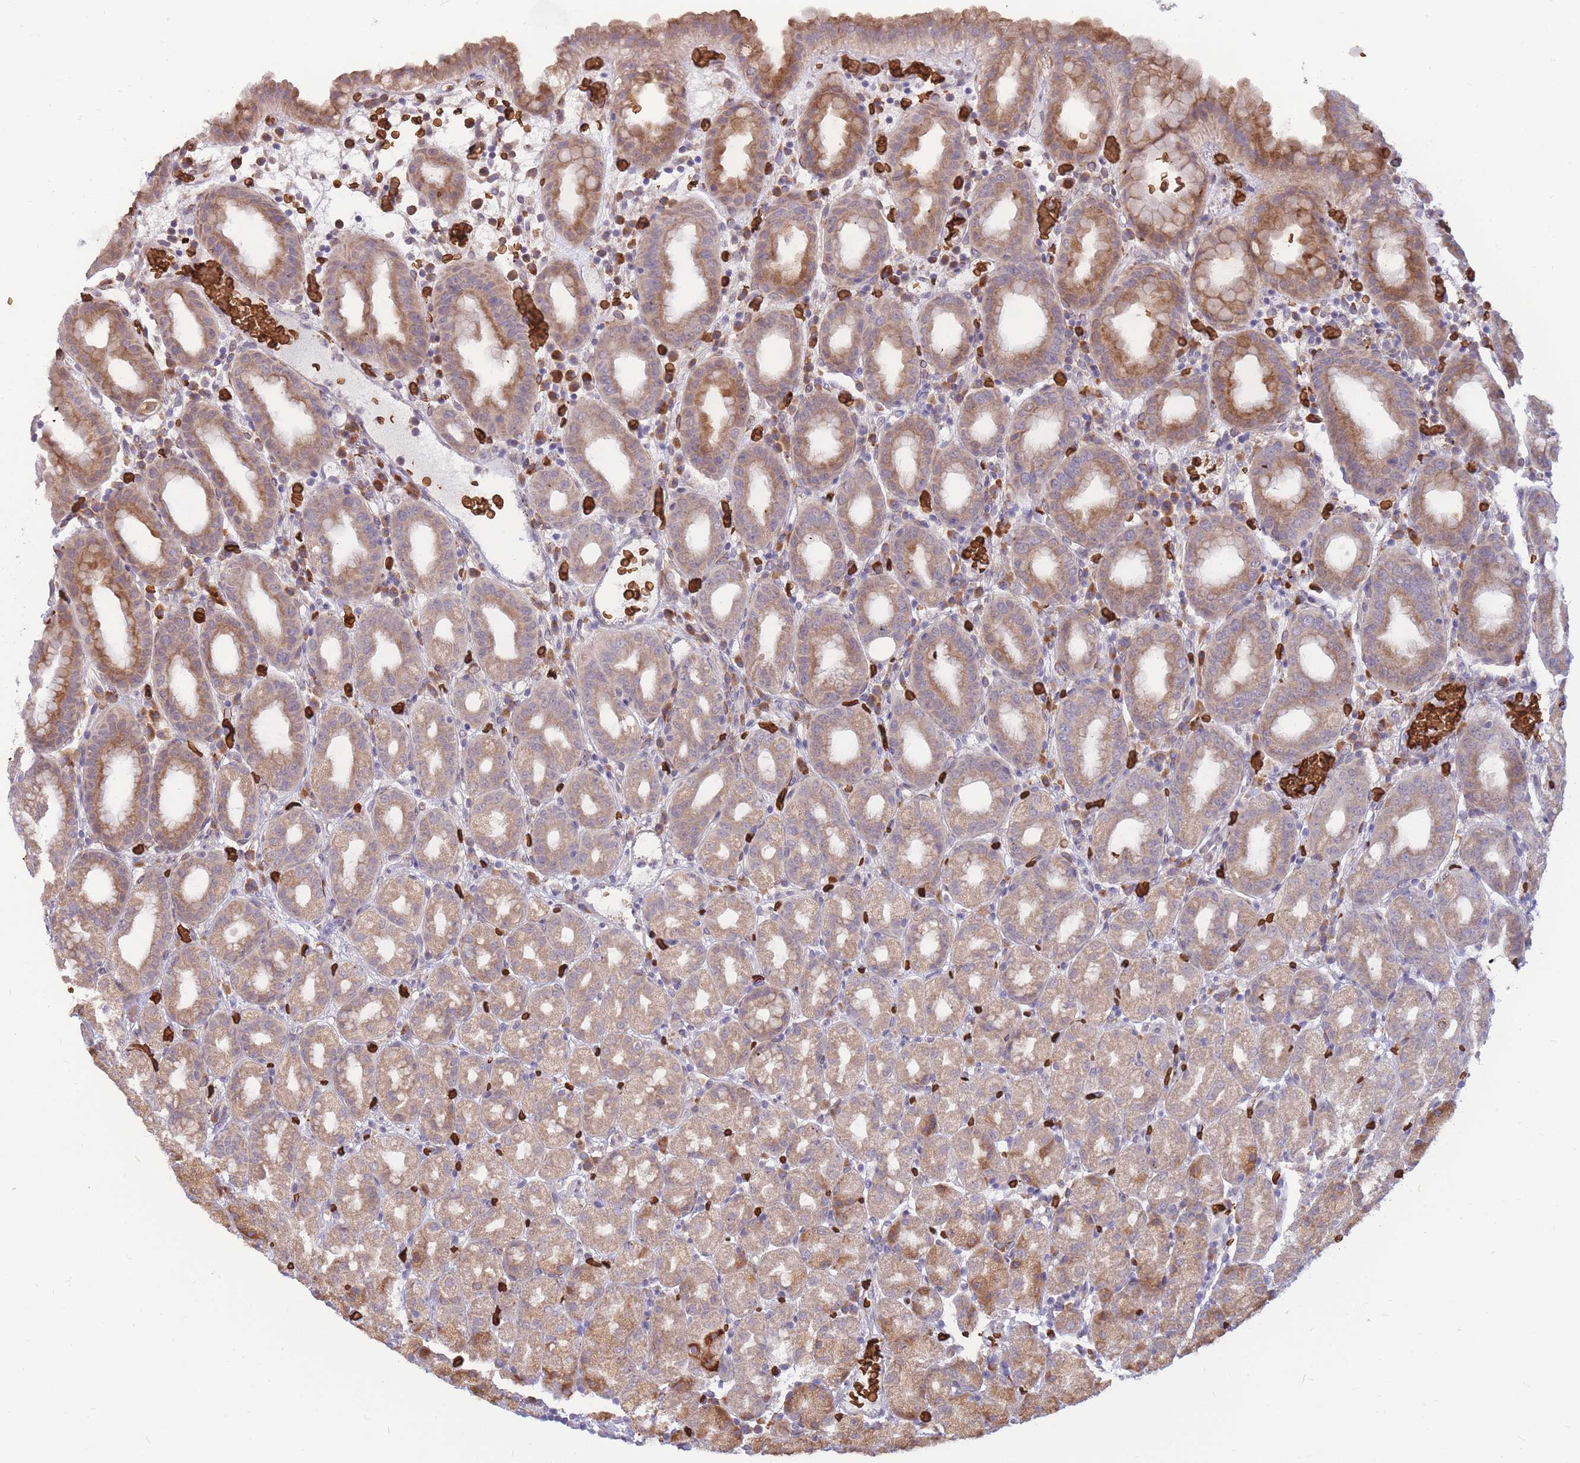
{"staining": {"intensity": "moderate", "quantity": ">75%", "location": "cytoplasmic/membranous"}, "tissue": "stomach", "cell_type": "Glandular cells", "image_type": "normal", "snomed": [{"axis": "morphology", "description": "Normal tissue, NOS"}, {"axis": "topography", "description": "Stomach, upper"}, {"axis": "topography", "description": "Stomach, lower"}, {"axis": "topography", "description": "Small intestine"}], "caption": "Moderate cytoplasmic/membranous staining for a protein is seen in approximately >75% of glandular cells of unremarkable stomach using immunohistochemistry (IHC).", "gene": "ATP10D", "patient": {"sex": "male", "age": 68}}